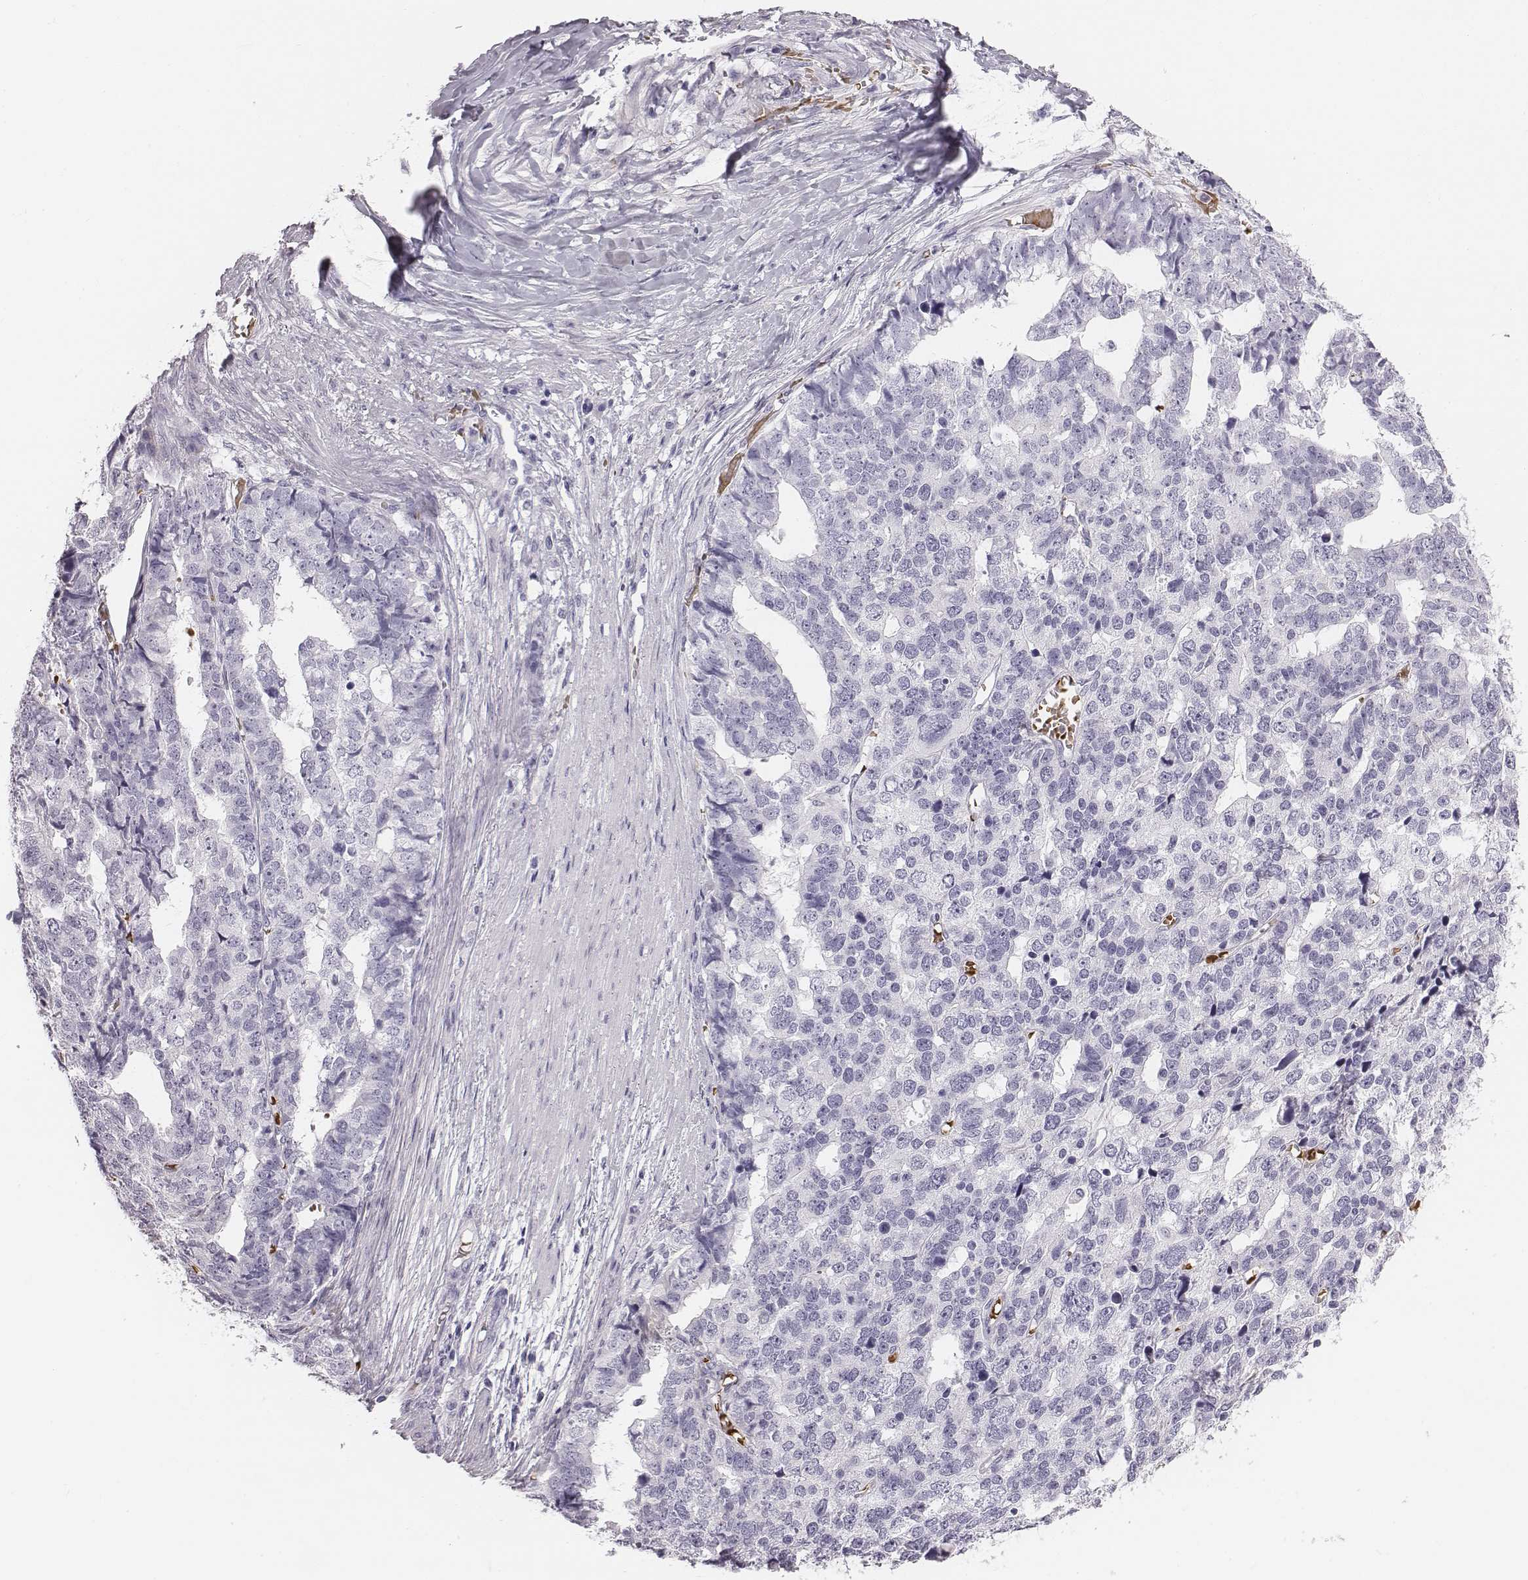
{"staining": {"intensity": "negative", "quantity": "none", "location": "none"}, "tissue": "stomach cancer", "cell_type": "Tumor cells", "image_type": "cancer", "snomed": [{"axis": "morphology", "description": "Adenocarcinoma, NOS"}, {"axis": "topography", "description": "Stomach"}], "caption": "IHC of stomach adenocarcinoma shows no staining in tumor cells.", "gene": "HBZ", "patient": {"sex": "male", "age": 69}}